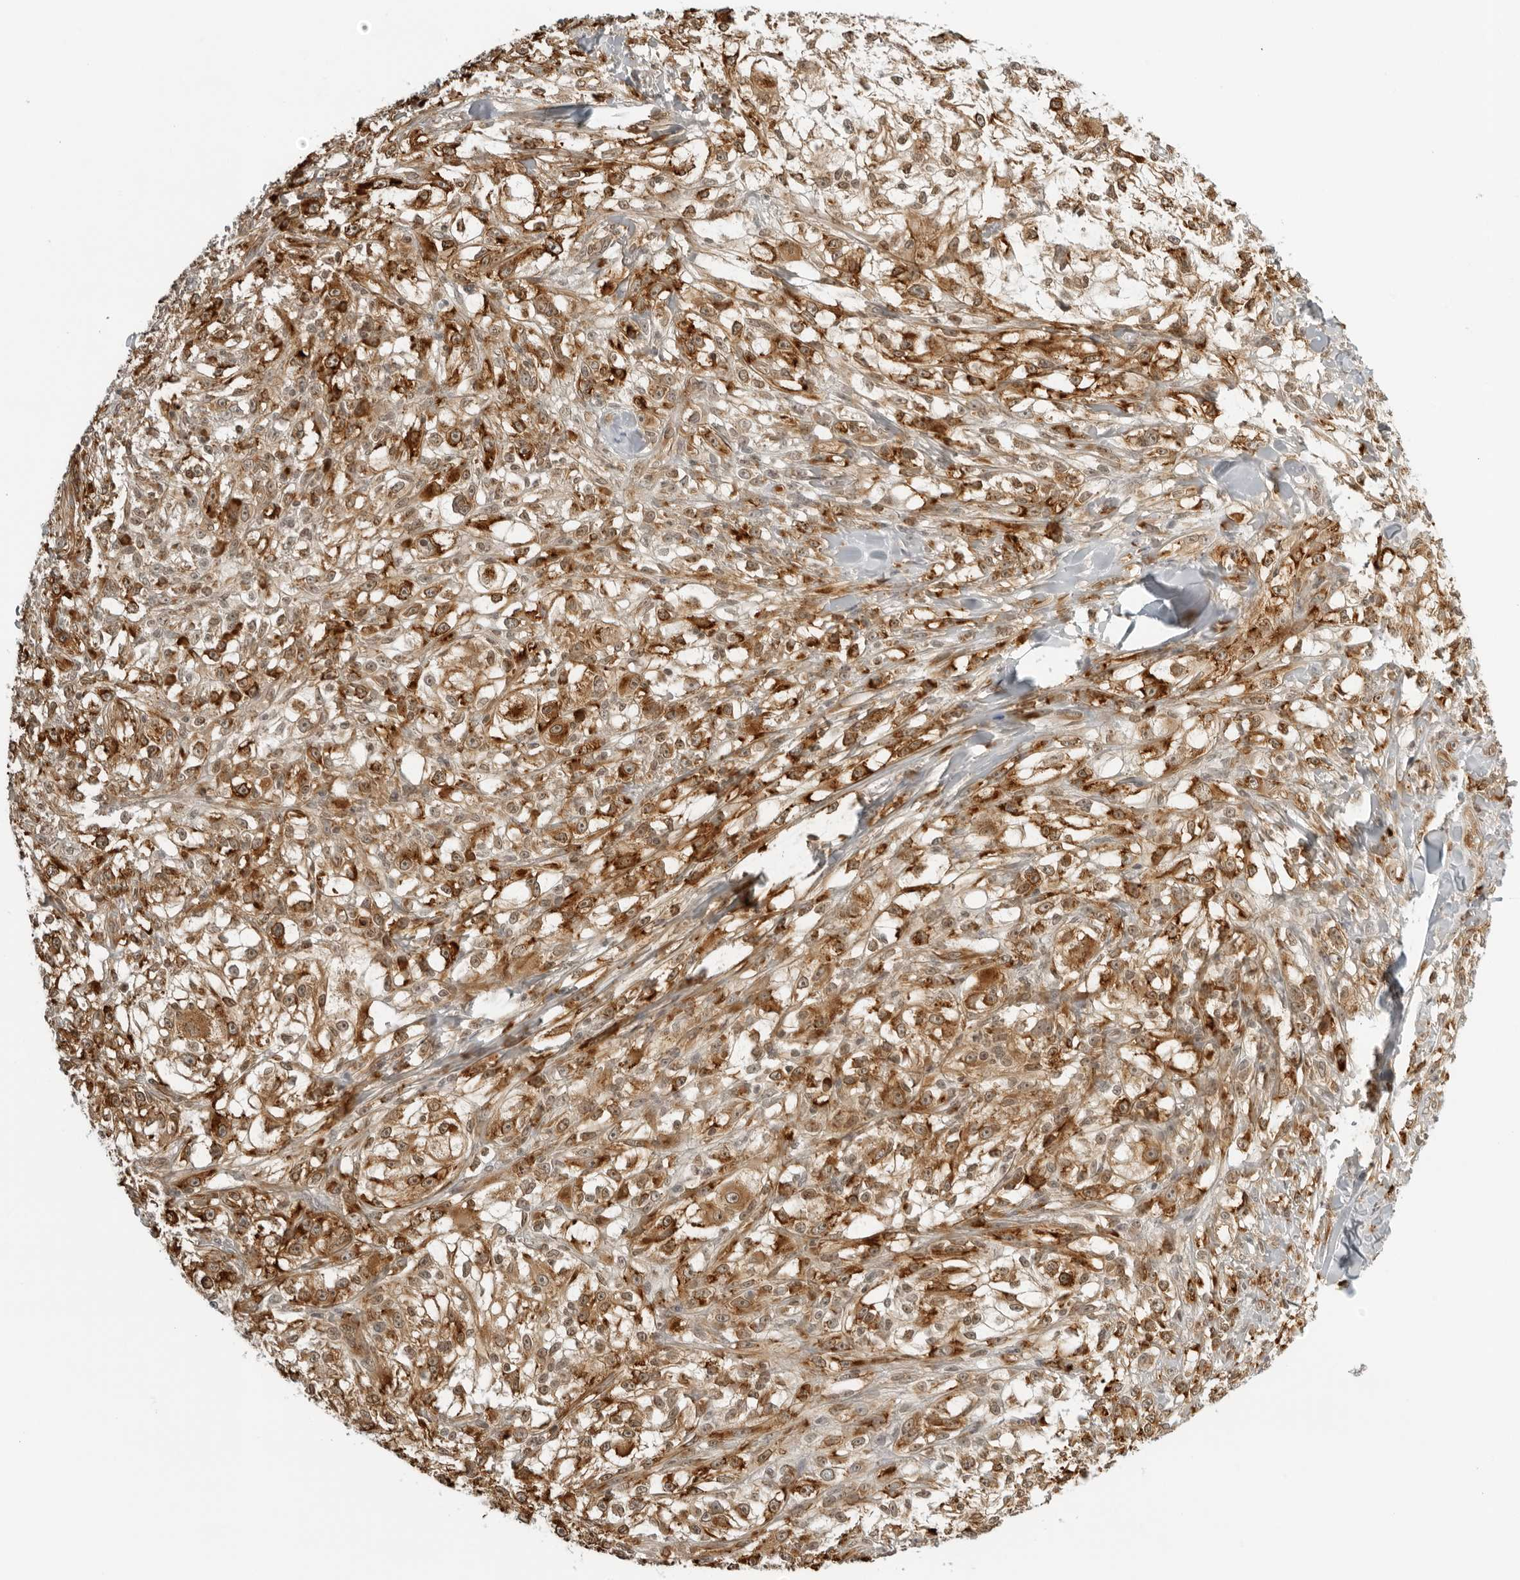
{"staining": {"intensity": "moderate", "quantity": ">75%", "location": "cytoplasmic/membranous"}, "tissue": "melanoma", "cell_type": "Tumor cells", "image_type": "cancer", "snomed": [{"axis": "morphology", "description": "Malignant melanoma, NOS"}, {"axis": "topography", "description": "Skin of head"}], "caption": "Immunohistochemistry image of neoplastic tissue: malignant melanoma stained using immunohistochemistry (IHC) exhibits medium levels of moderate protein expression localized specifically in the cytoplasmic/membranous of tumor cells, appearing as a cytoplasmic/membranous brown color.", "gene": "EIF4G1", "patient": {"sex": "male", "age": 83}}